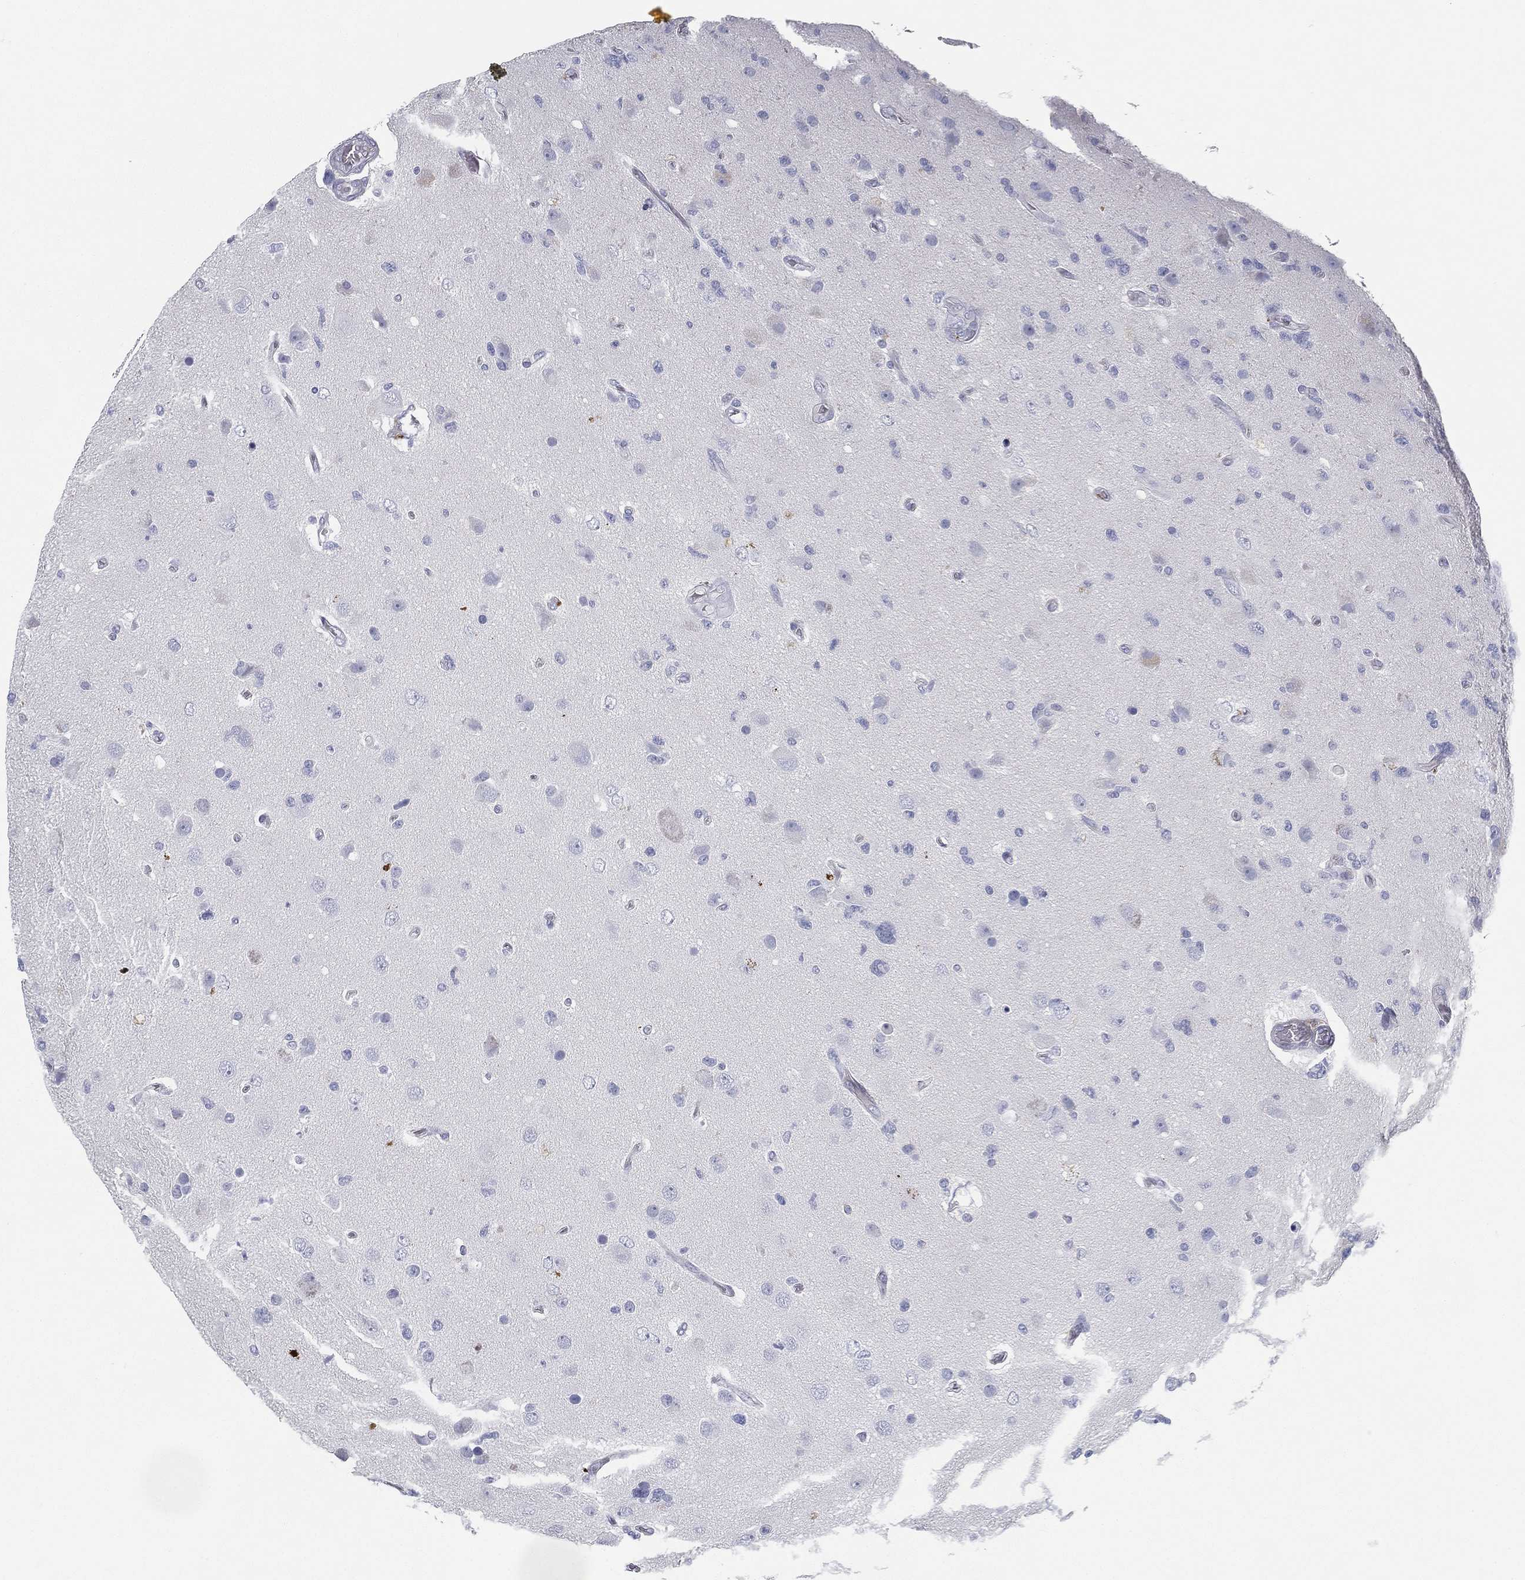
{"staining": {"intensity": "negative", "quantity": "none", "location": "none"}, "tissue": "glioma", "cell_type": "Tumor cells", "image_type": "cancer", "snomed": [{"axis": "morphology", "description": "Glioma, malignant, High grade"}, {"axis": "topography", "description": "Cerebral cortex"}], "caption": "Immunohistochemistry of human glioma displays no expression in tumor cells. (Brightfield microscopy of DAB immunohistochemistry at high magnification).", "gene": "SPPL2C", "patient": {"sex": "male", "age": 70}}